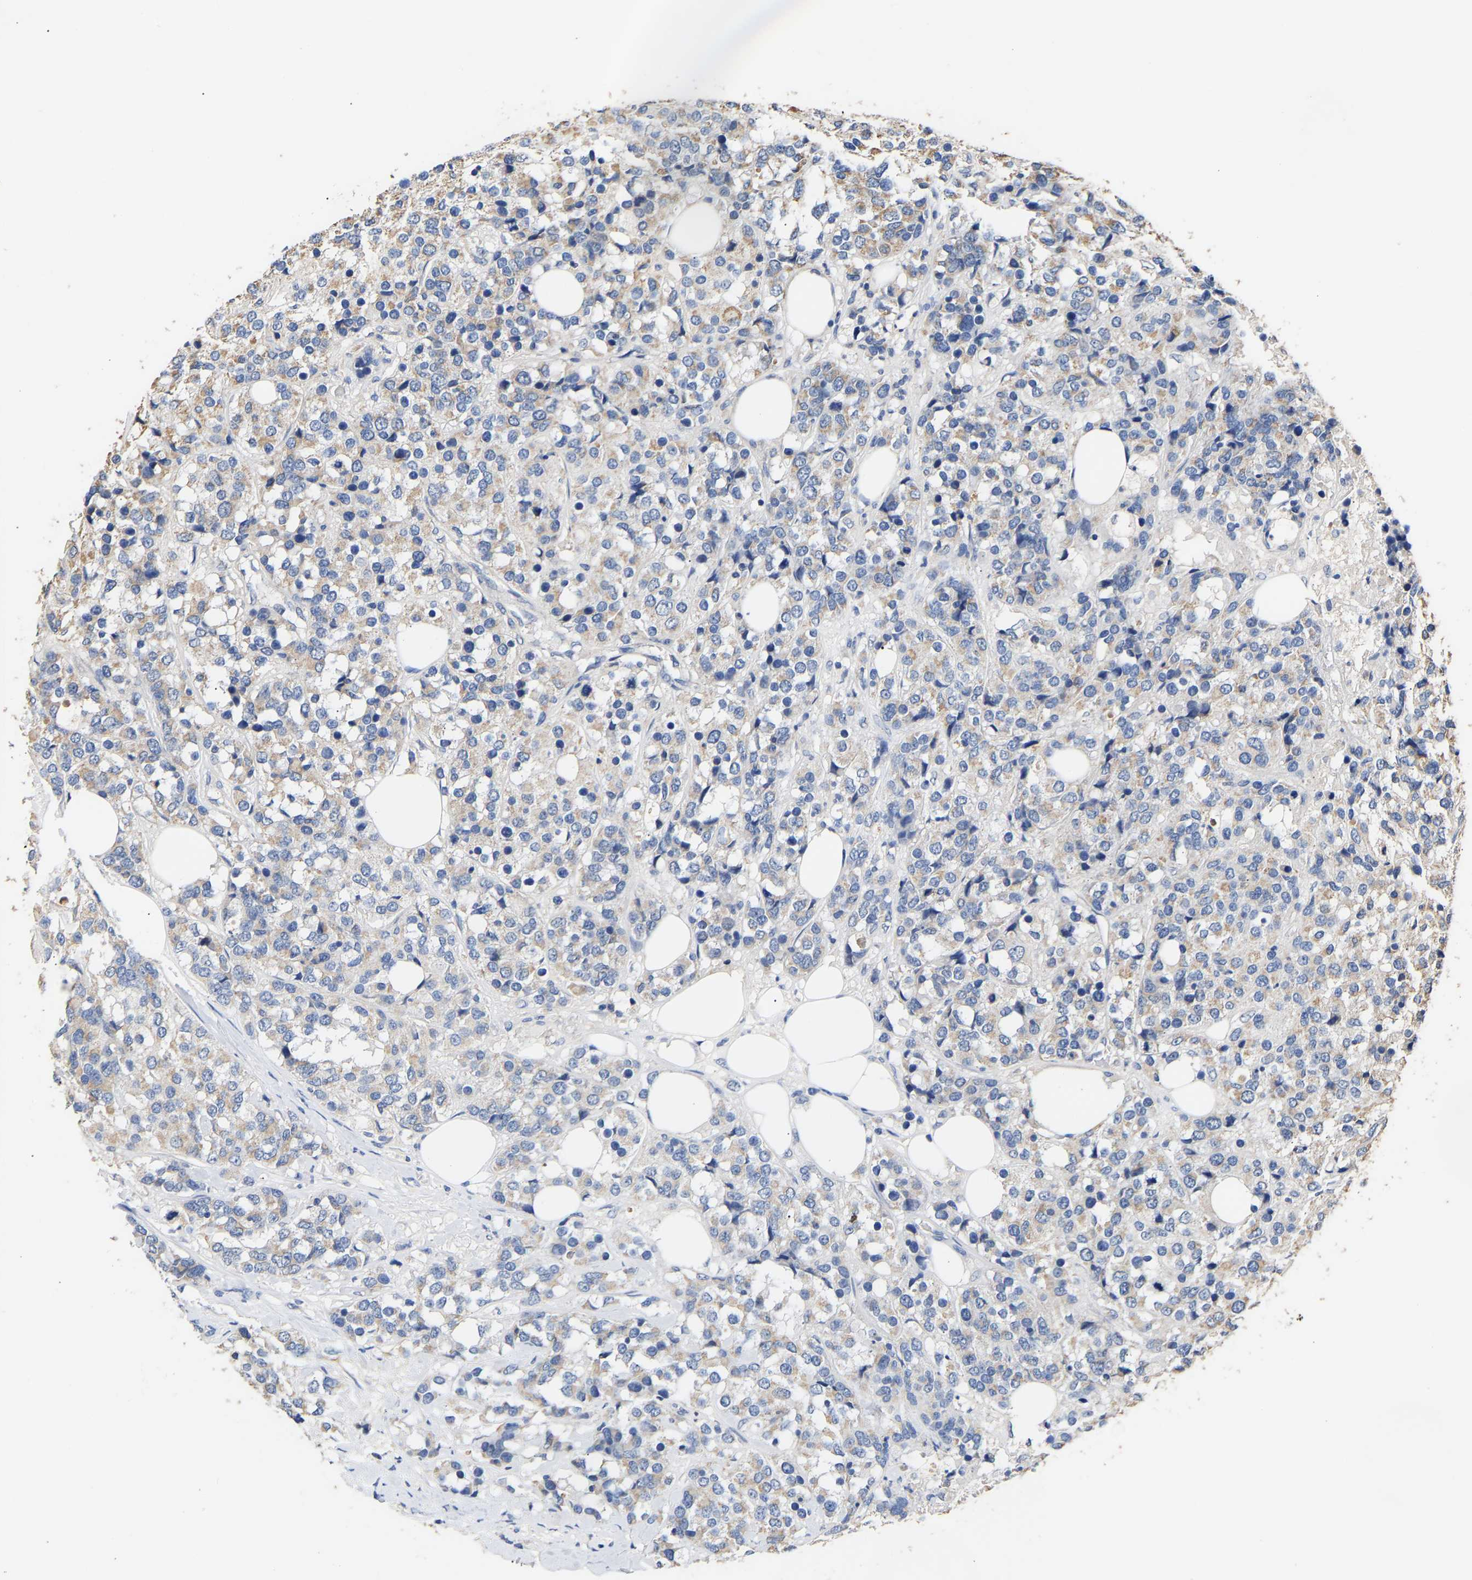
{"staining": {"intensity": "moderate", "quantity": "25%-75%", "location": "cytoplasmic/membranous"}, "tissue": "breast cancer", "cell_type": "Tumor cells", "image_type": "cancer", "snomed": [{"axis": "morphology", "description": "Lobular carcinoma"}, {"axis": "topography", "description": "Breast"}], "caption": "There is medium levels of moderate cytoplasmic/membranous positivity in tumor cells of lobular carcinoma (breast), as demonstrated by immunohistochemical staining (brown color).", "gene": "ZNF26", "patient": {"sex": "female", "age": 59}}